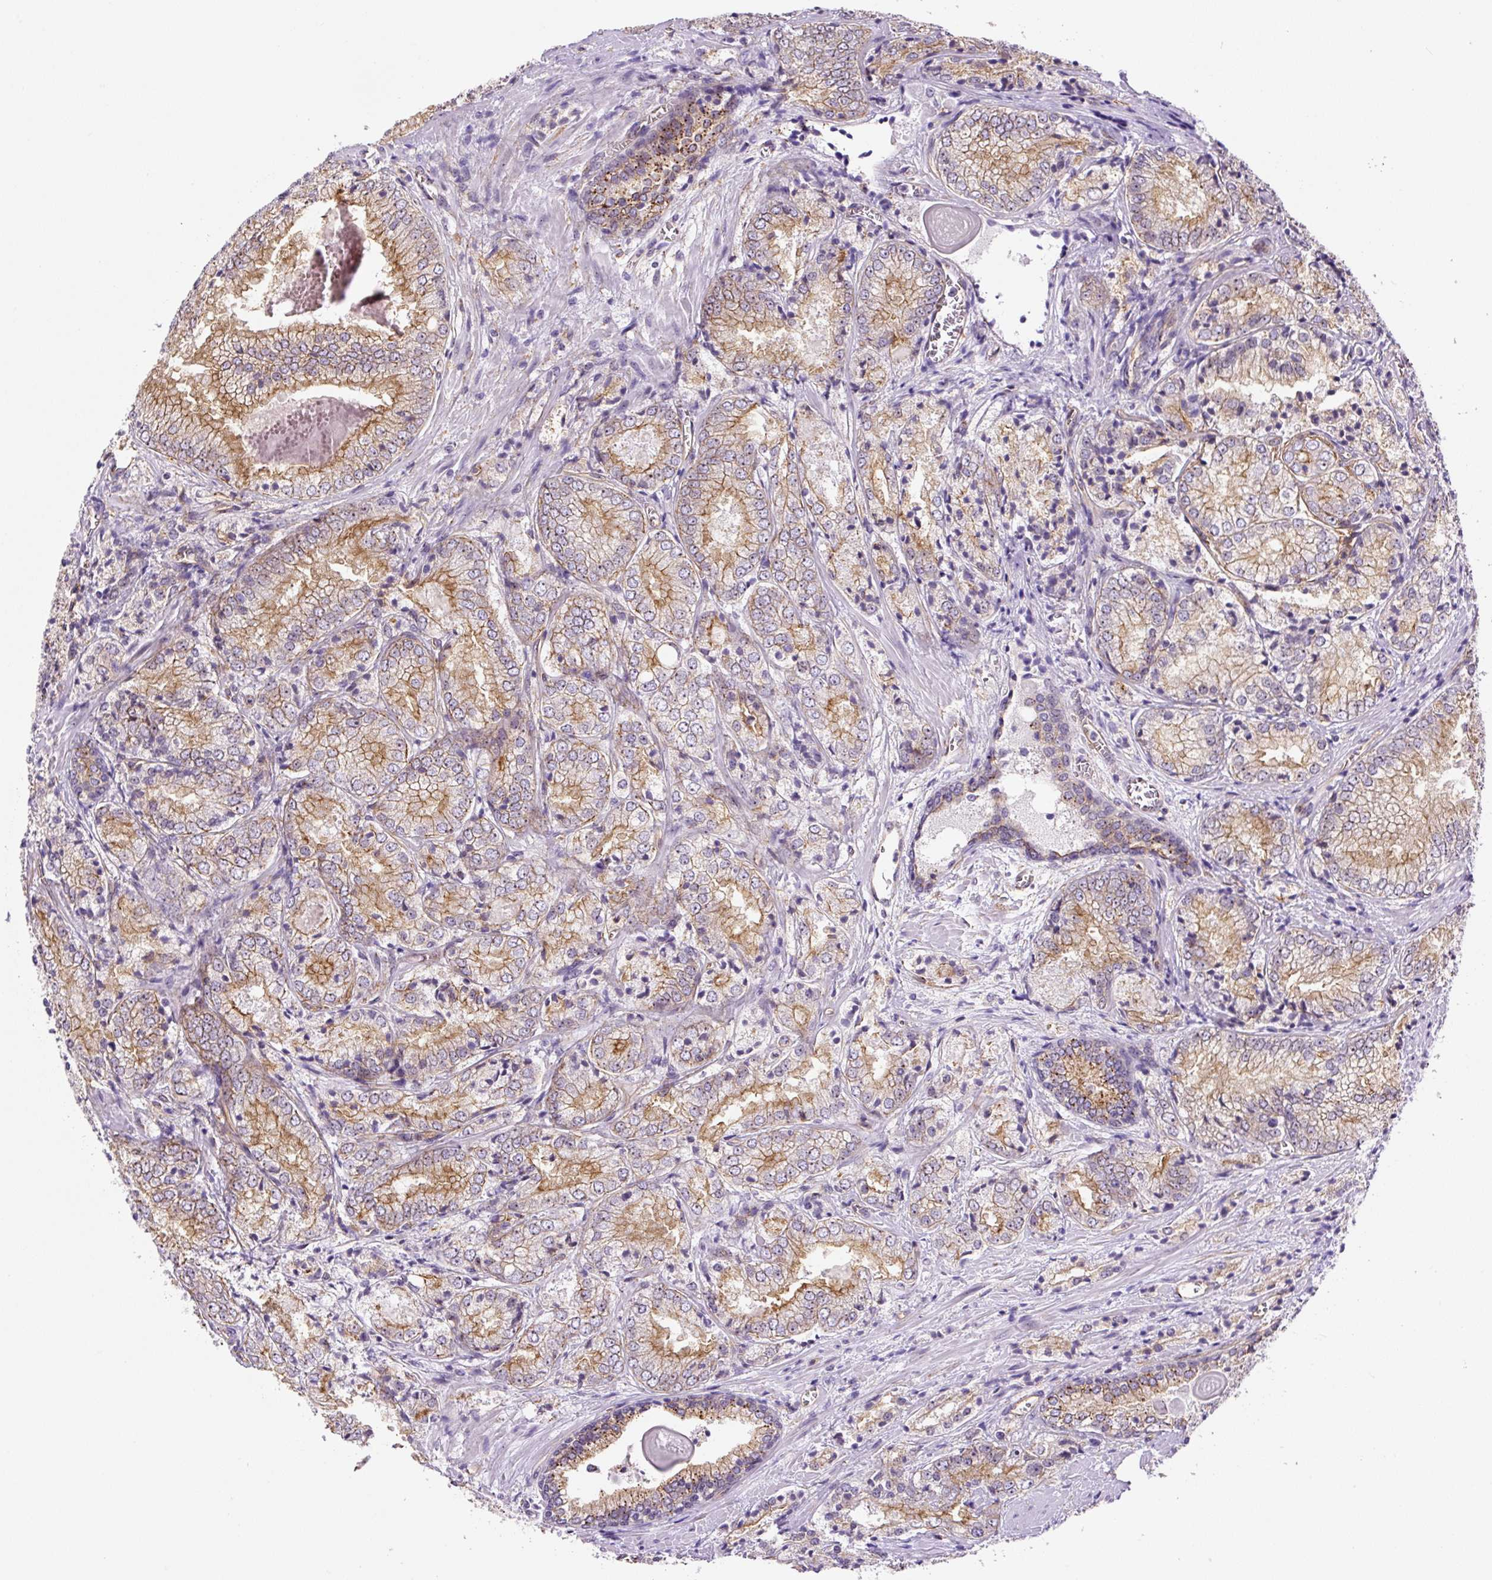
{"staining": {"intensity": "moderate", "quantity": "25%-75%", "location": "cytoplasmic/membranous"}, "tissue": "prostate cancer", "cell_type": "Tumor cells", "image_type": "cancer", "snomed": [{"axis": "morphology", "description": "Adenocarcinoma, High grade"}, {"axis": "topography", "description": "Prostate"}], "caption": "High-grade adenocarcinoma (prostate) stained with DAB (3,3'-diaminobenzidine) IHC exhibits medium levels of moderate cytoplasmic/membranous positivity in about 25%-75% of tumor cells.", "gene": "MYO5C", "patient": {"sex": "male", "age": 63}}